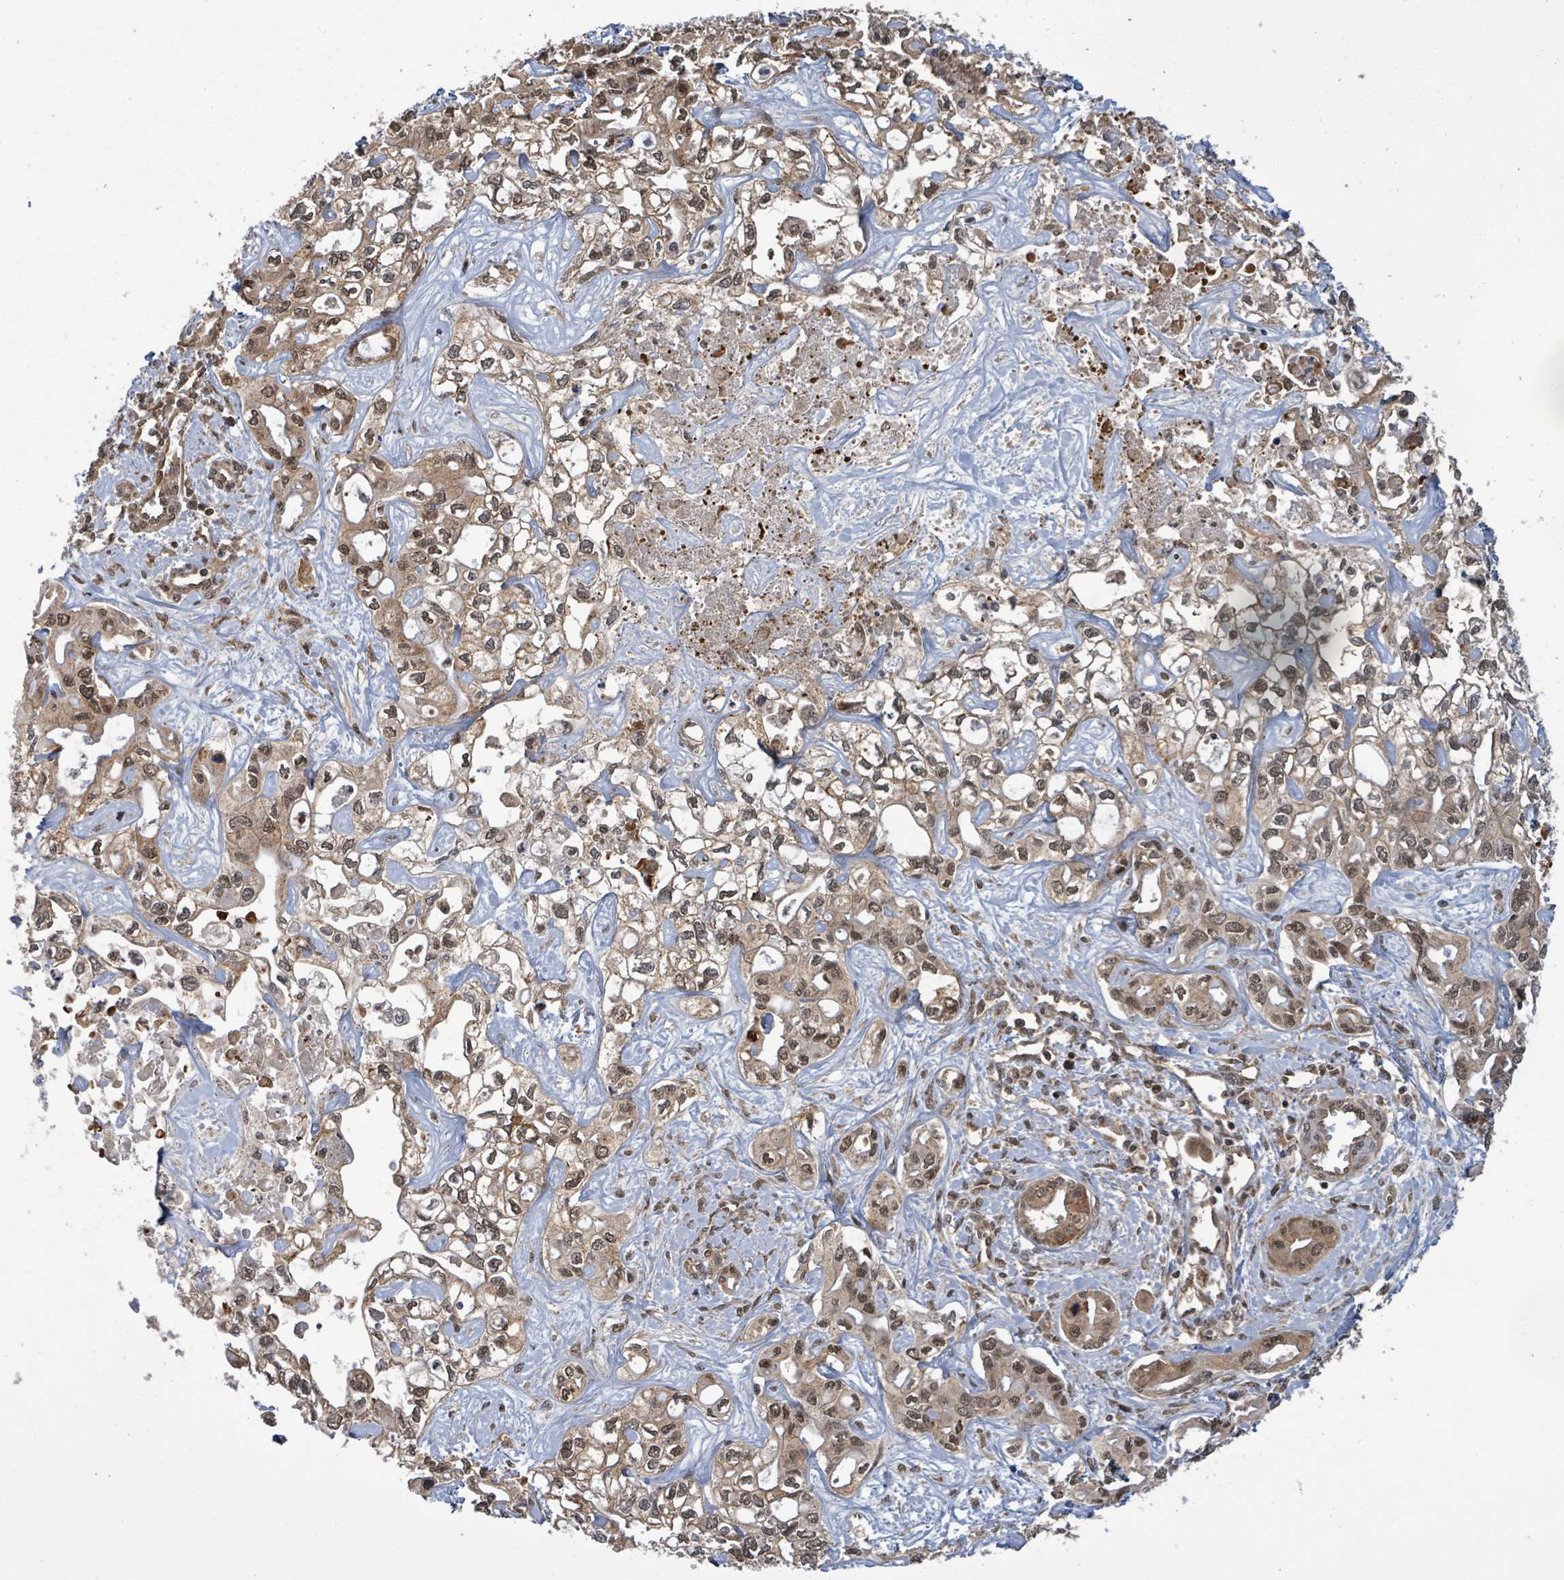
{"staining": {"intensity": "moderate", "quantity": ">75%", "location": "cytoplasmic/membranous,nuclear"}, "tissue": "liver cancer", "cell_type": "Tumor cells", "image_type": "cancer", "snomed": [{"axis": "morphology", "description": "Cholangiocarcinoma"}, {"axis": "topography", "description": "Liver"}], "caption": "Moderate cytoplasmic/membranous and nuclear positivity for a protein is seen in about >75% of tumor cells of liver cancer using immunohistochemistry.", "gene": "KLC1", "patient": {"sex": "female", "age": 64}}